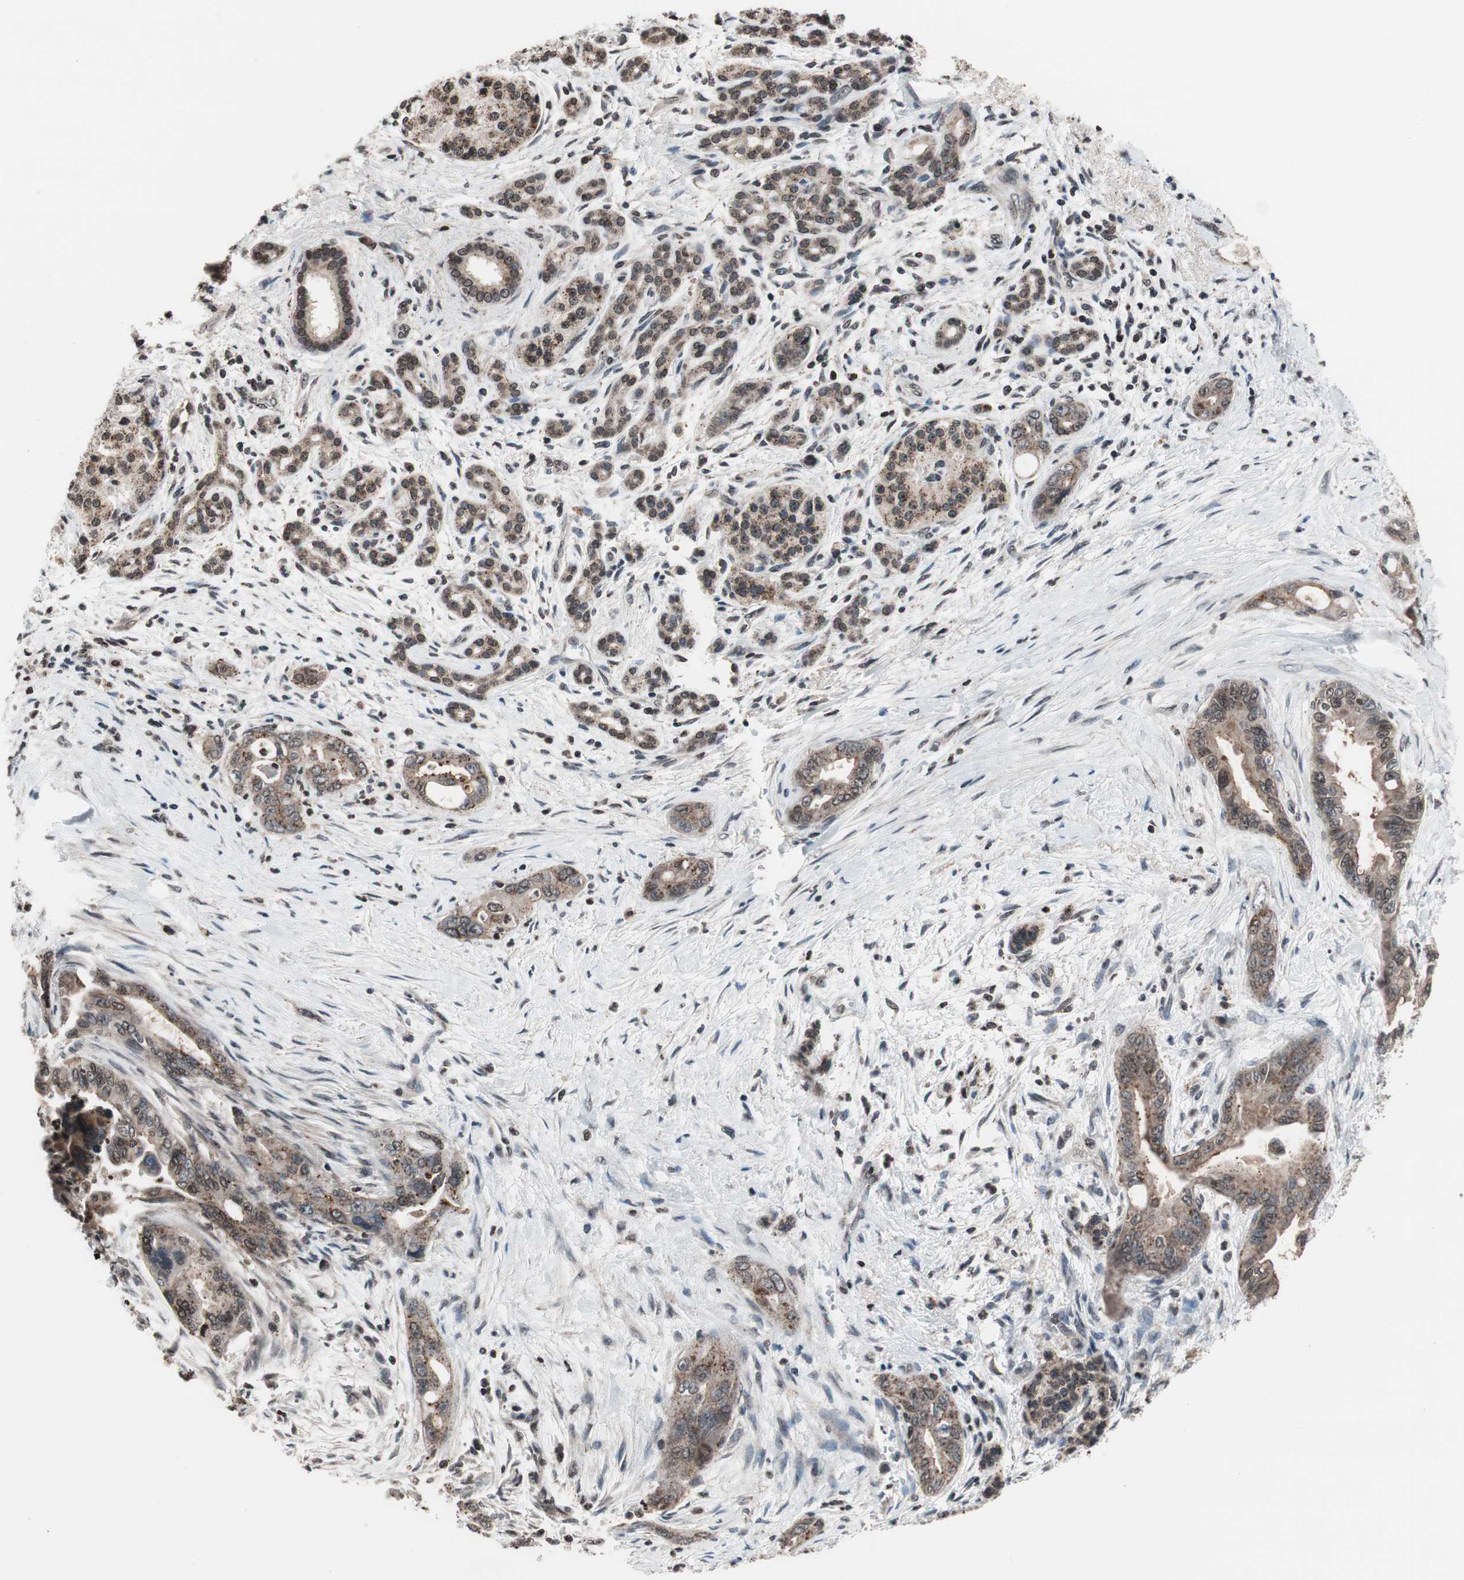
{"staining": {"intensity": "moderate", "quantity": ">75%", "location": "cytoplasmic/membranous"}, "tissue": "pancreatic cancer", "cell_type": "Tumor cells", "image_type": "cancer", "snomed": [{"axis": "morphology", "description": "Adenocarcinoma, NOS"}, {"axis": "topography", "description": "Pancreas"}], "caption": "This is an image of immunohistochemistry staining of adenocarcinoma (pancreatic), which shows moderate positivity in the cytoplasmic/membranous of tumor cells.", "gene": "RFC1", "patient": {"sex": "male", "age": 70}}